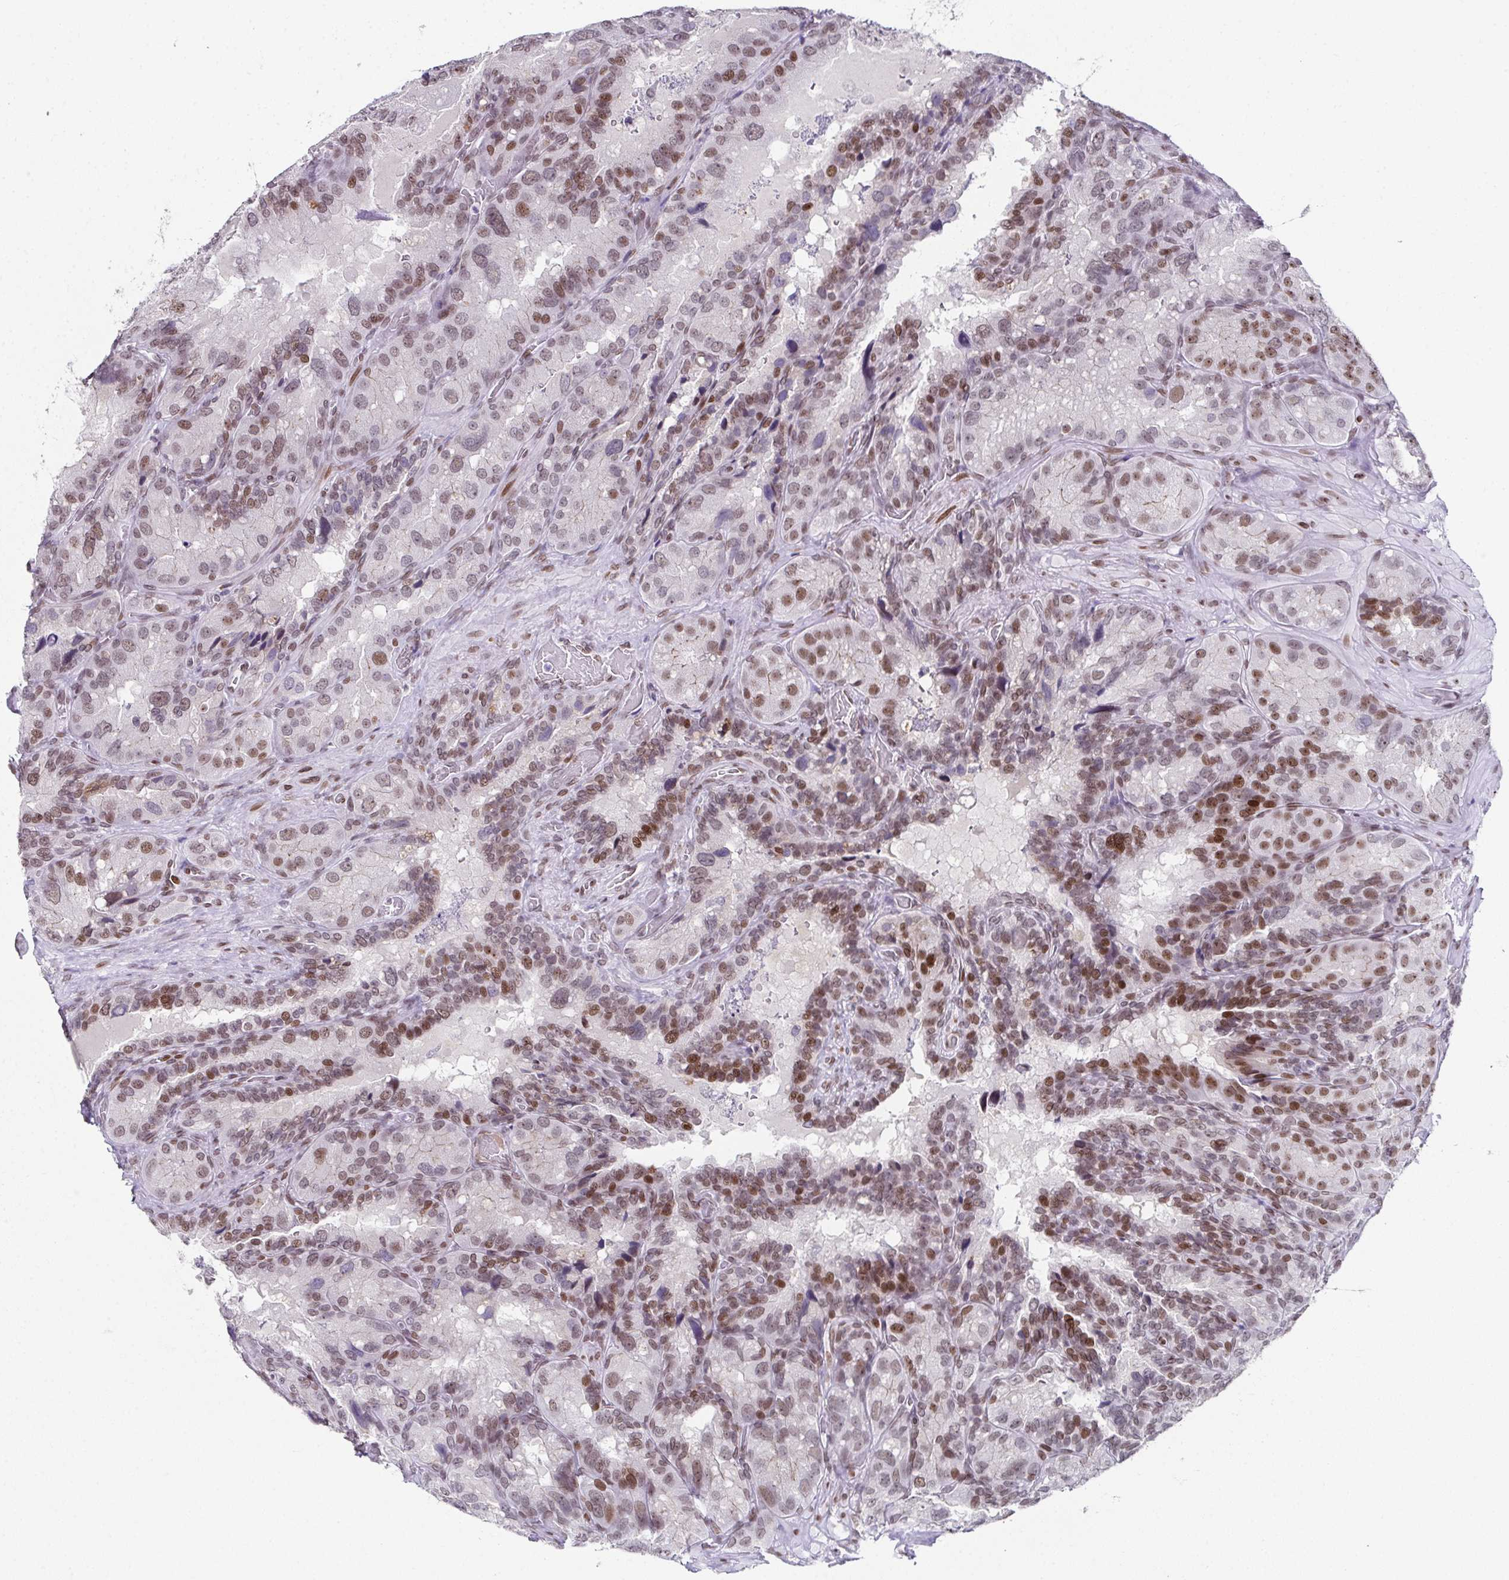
{"staining": {"intensity": "moderate", "quantity": "25%-75%", "location": "cytoplasmic/membranous,nuclear"}, "tissue": "seminal vesicle", "cell_type": "Glandular cells", "image_type": "normal", "snomed": [{"axis": "morphology", "description": "Normal tissue, NOS"}, {"axis": "topography", "description": "Seminal veicle"}], "caption": "Brown immunohistochemical staining in unremarkable seminal vesicle reveals moderate cytoplasmic/membranous,nuclear positivity in about 25%-75% of glandular cells.", "gene": "RB1", "patient": {"sex": "male", "age": 60}}